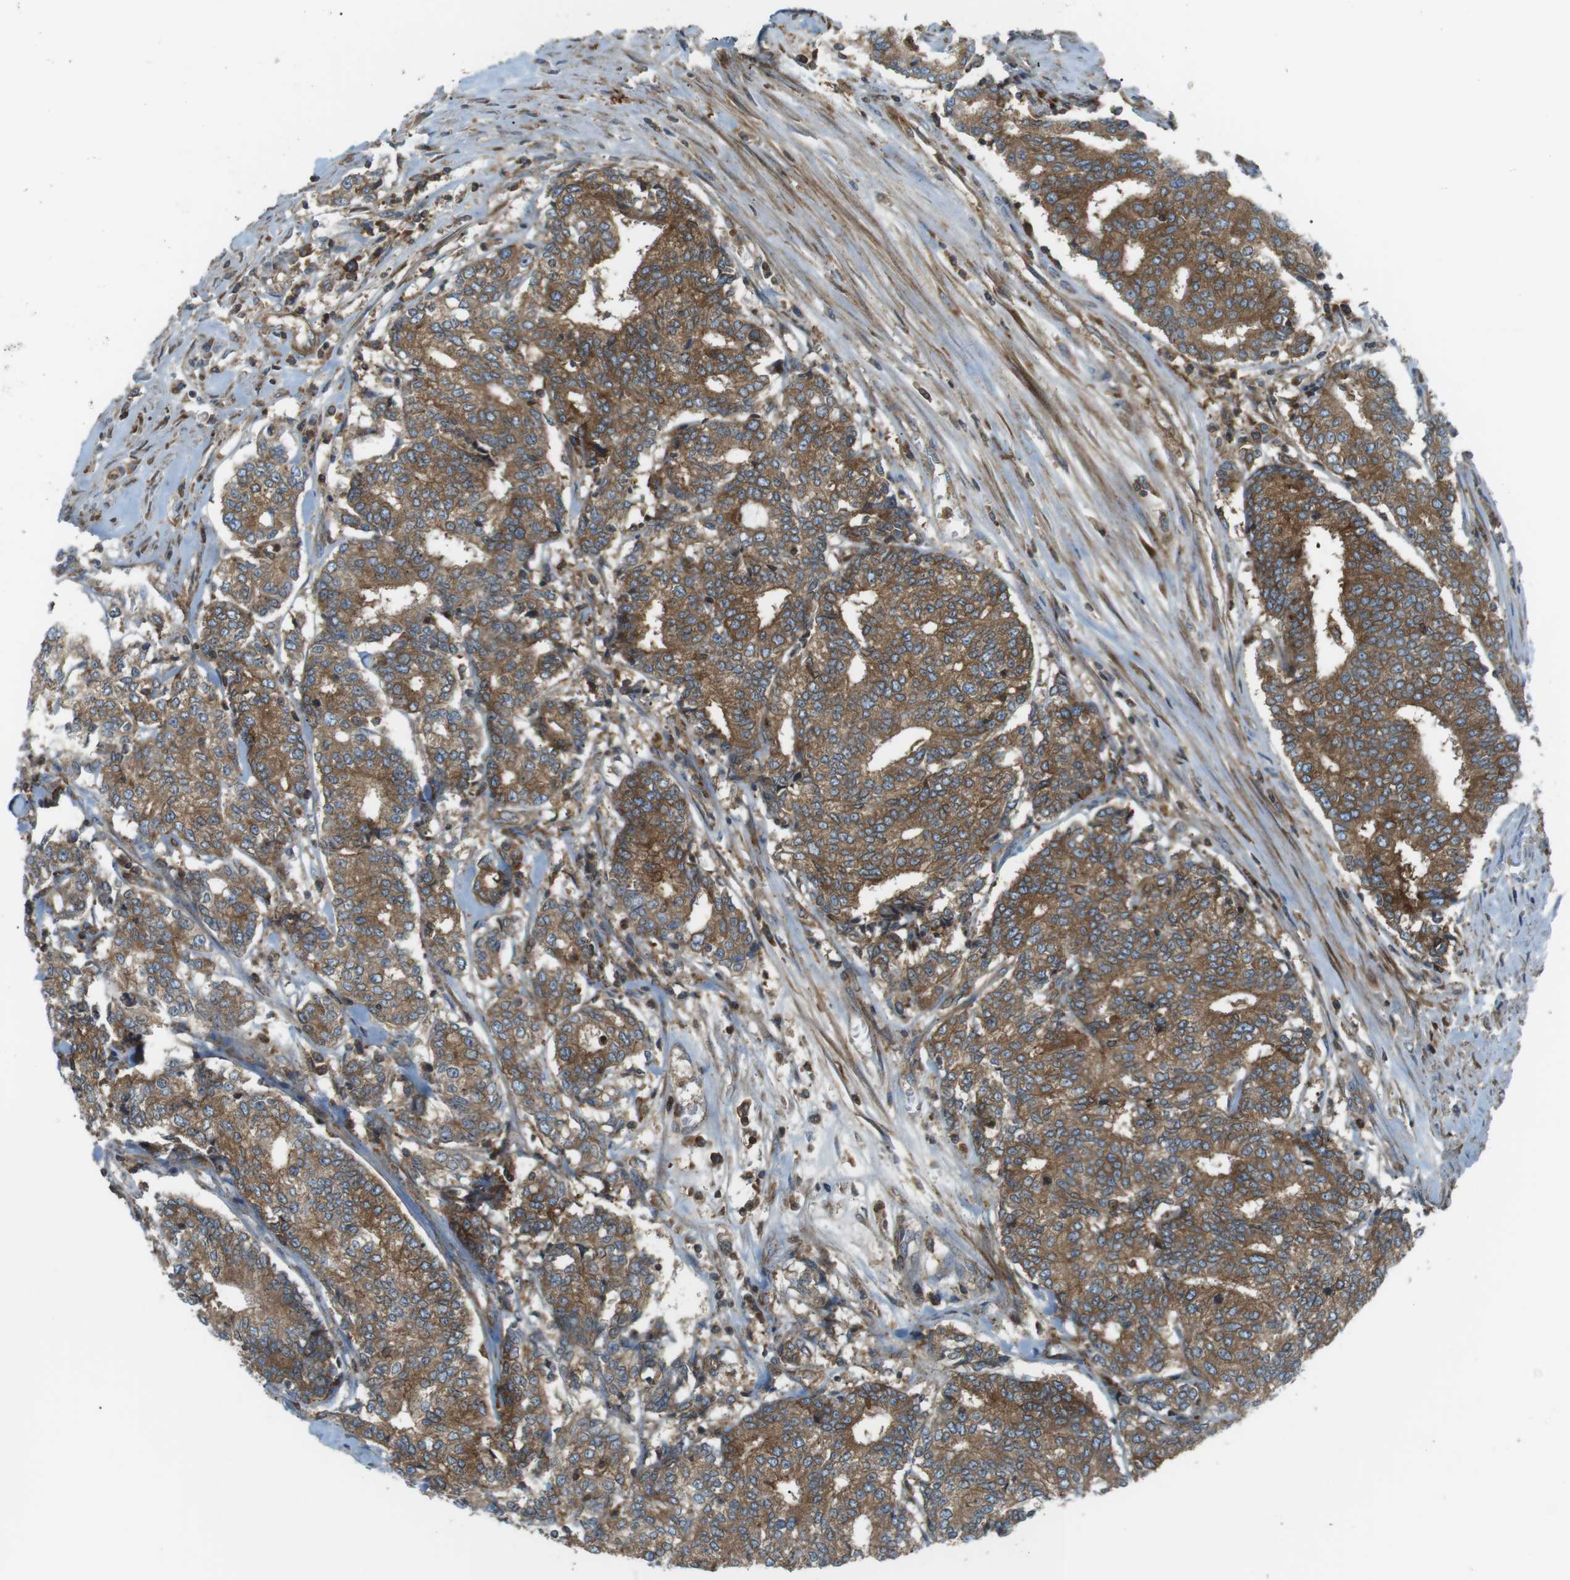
{"staining": {"intensity": "moderate", "quantity": ">75%", "location": "cytoplasmic/membranous"}, "tissue": "prostate cancer", "cell_type": "Tumor cells", "image_type": "cancer", "snomed": [{"axis": "morphology", "description": "Normal tissue, NOS"}, {"axis": "morphology", "description": "Adenocarcinoma, High grade"}, {"axis": "topography", "description": "Prostate"}, {"axis": "topography", "description": "Seminal veicle"}], "caption": "Immunohistochemistry staining of adenocarcinoma (high-grade) (prostate), which reveals medium levels of moderate cytoplasmic/membranous staining in about >75% of tumor cells indicating moderate cytoplasmic/membranous protein staining. The staining was performed using DAB (3,3'-diaminobenzidine) (brown) for protein detection and nuclei were counterstained in hematoxylin (blue).", "gene": "FLII", "patient": {"sex": "male", "age": 55}}